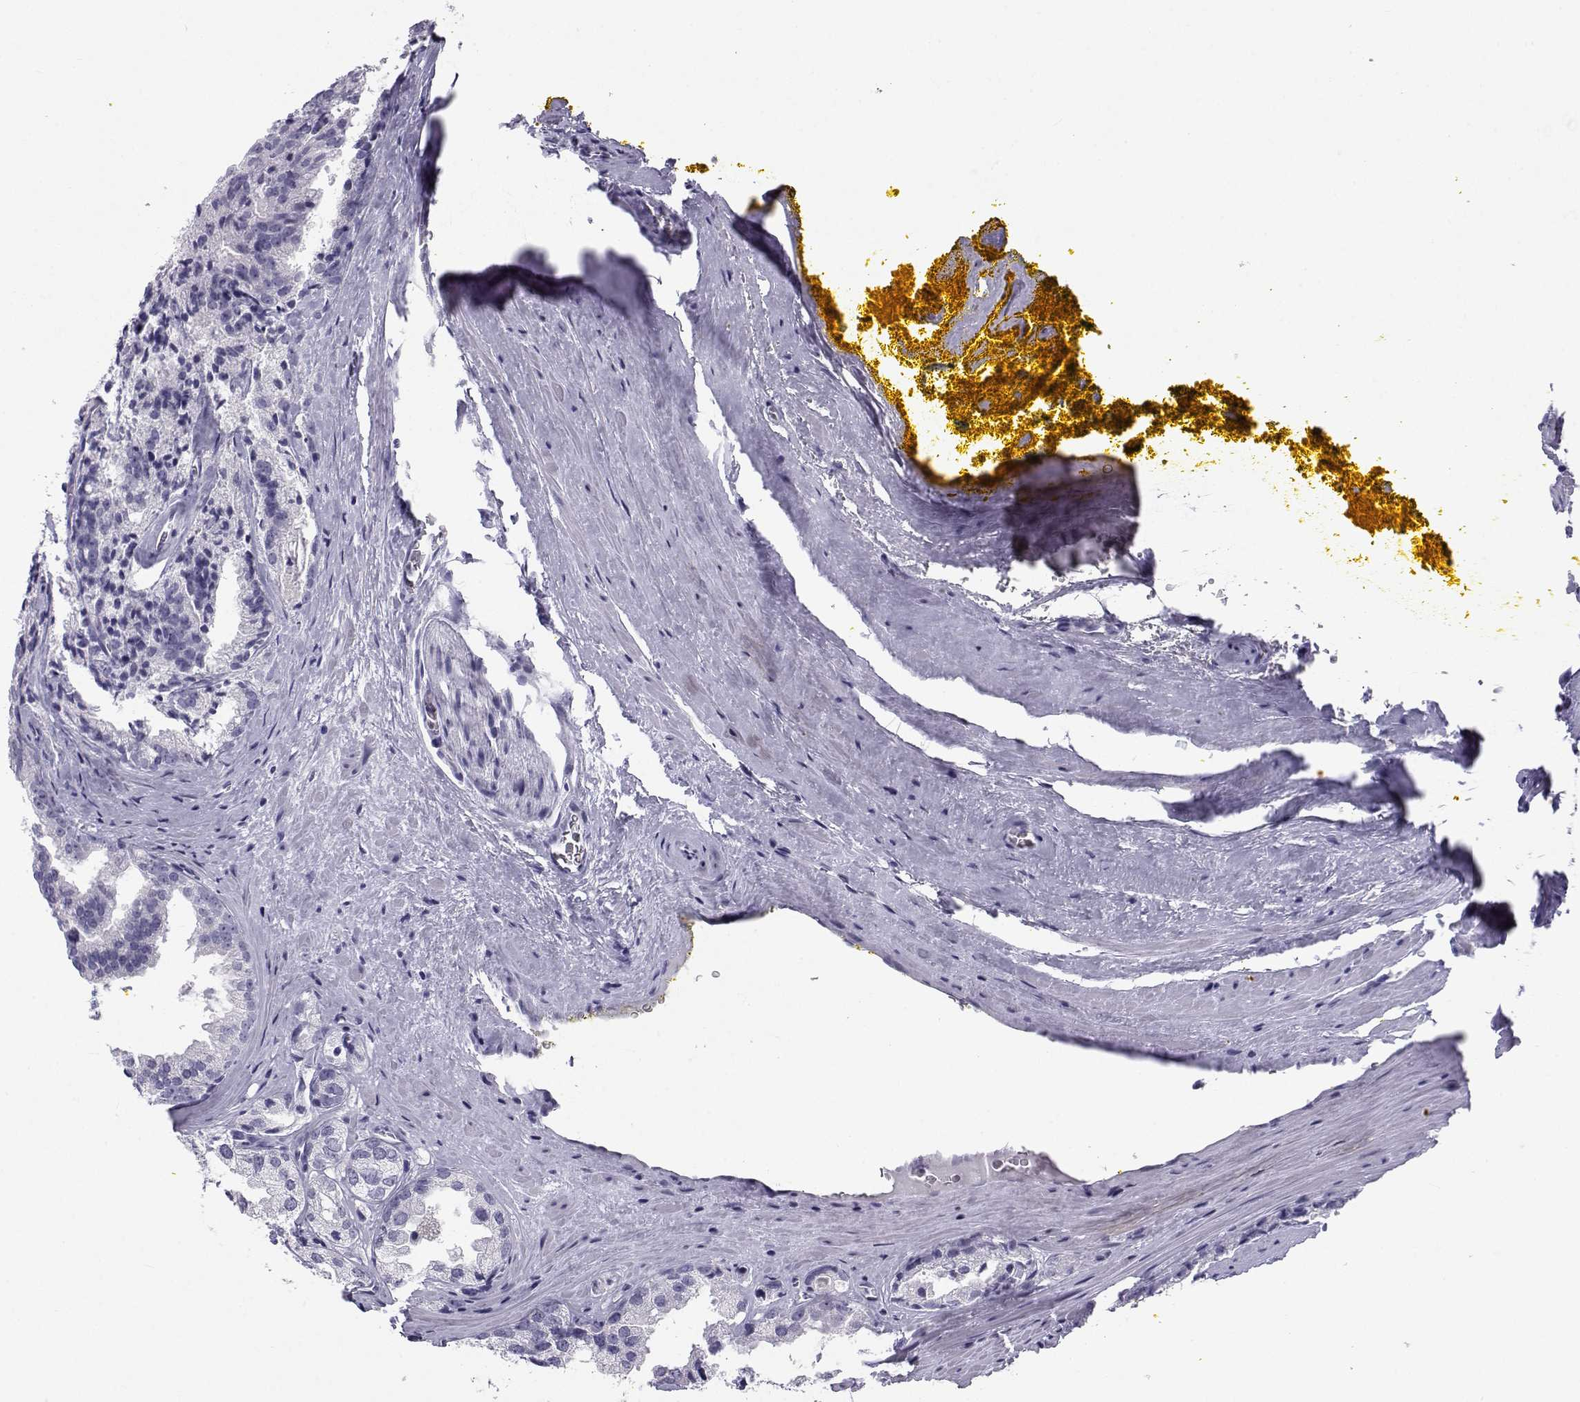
{"staining": {"intensity": "negative", "quantity": "none", "location": "none"}, "tissue": "prostate cancer", "cell_type": "Tumor cells", "image_type": "cancer", "snomed": [{"axis": "morphology", "description": "Adenocarcinoma, NOS"}, {"axis": "morphology", "description": "Adenocarcinoma, High grade"}, {"axis": "topography", "description": "Prostate"}], "caption": "This micrograph is of prostate cancer (adenocarcinoma (high-grade)) stained with IHC to label a protein in brown with the nuclei are counter-stained blue. There is no staining in tumor cells. The staining was performed using DAB to visualize the protein expression in brown, while the nuclei were stained in blue with hematoxylin (Magnification: 20x).", "gene": "PCSK1N", "patient": {"sex": "male", "age": 70}}